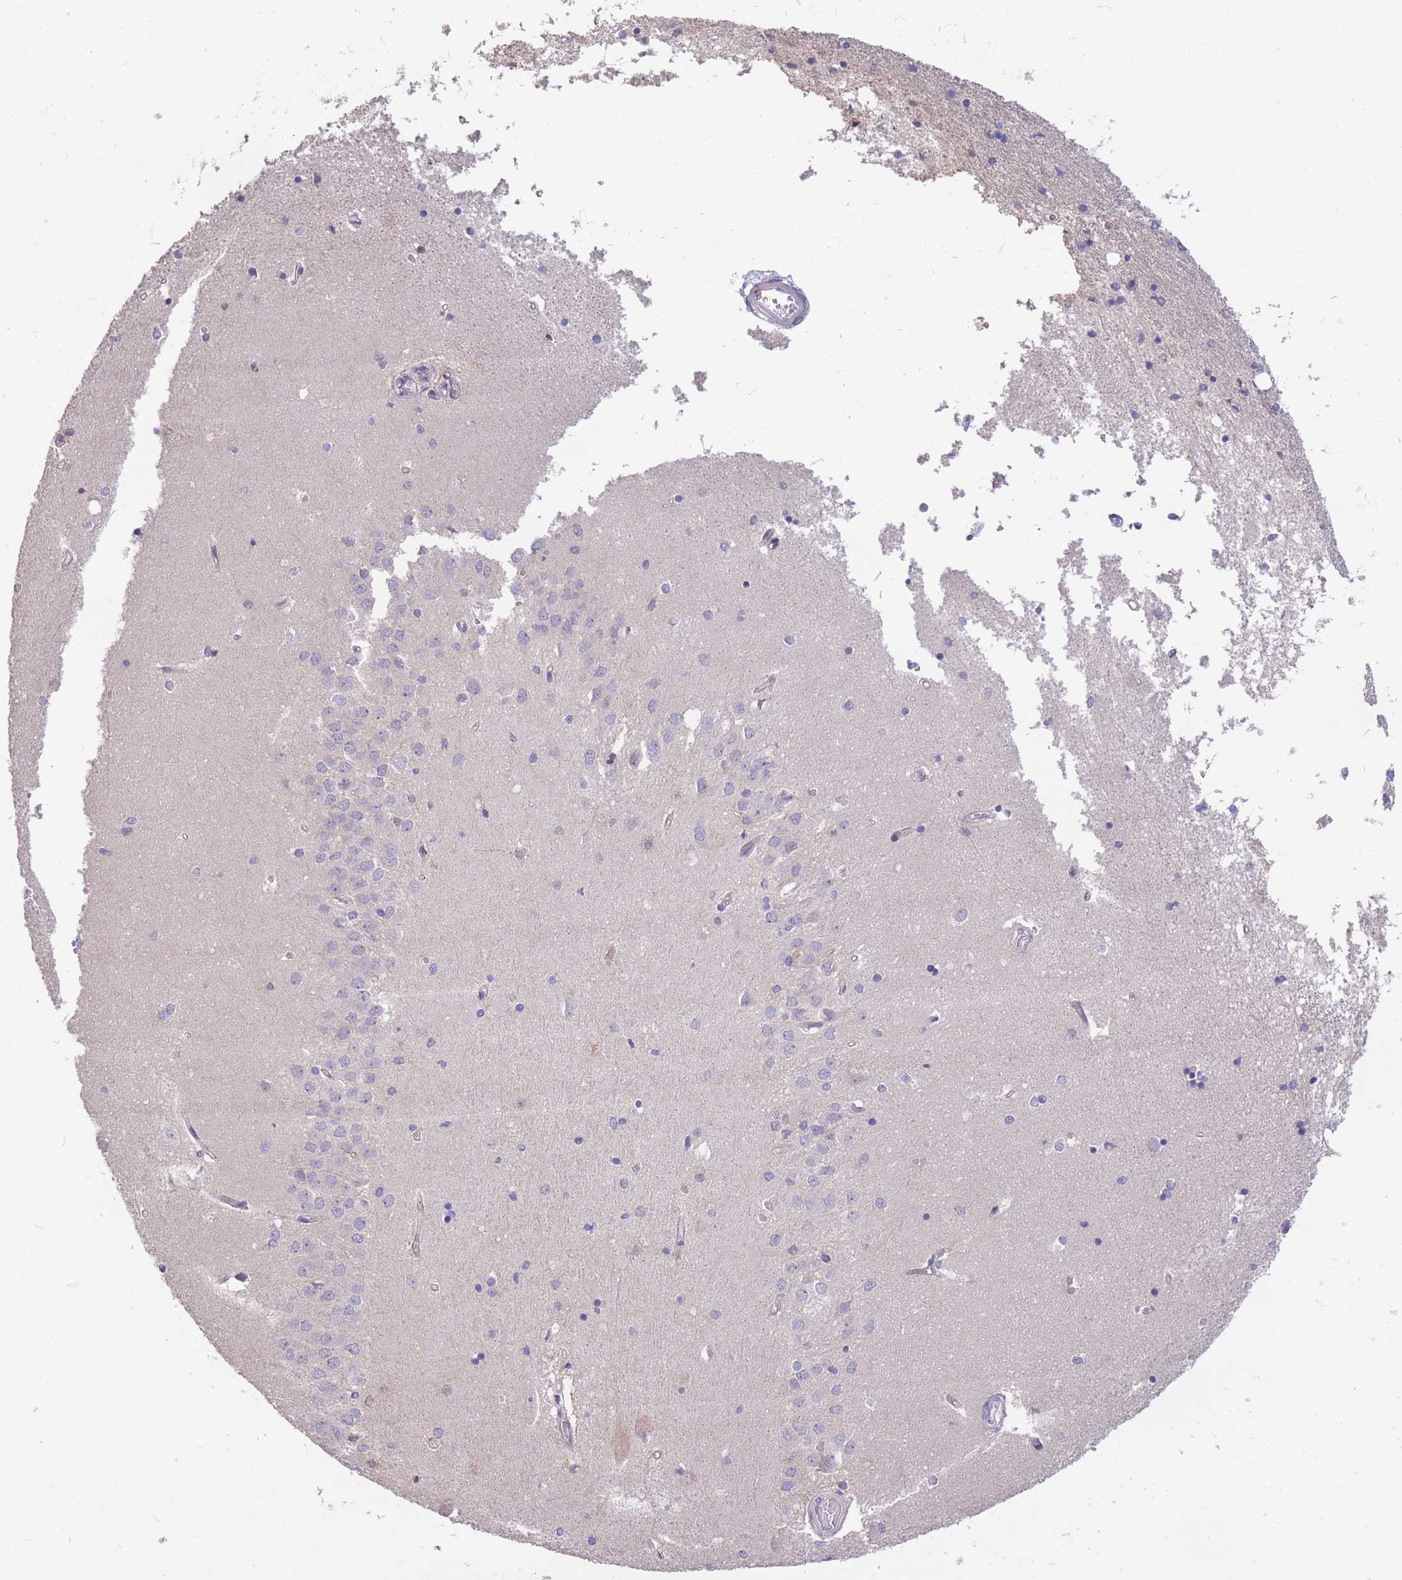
{"staining": {"intensity": "negative", "quantity": "none", "location": "none"}, "tissue": "hippocampus", "cell_type": "Glial cells", "image_type": "normal", "snomed": [{"axis": "morphology", "description": "Normal tissue, NOS"}, {"axis": "topography", "description": "Hippocampus"}], "caption": "Immunohistochemistry micrograph of normal human hippocampus stained for a protein (brown), which demonstrates no expression in glial cells.", "gene": "OR5T1", "patient": {"sex": "male", "age": 45}}